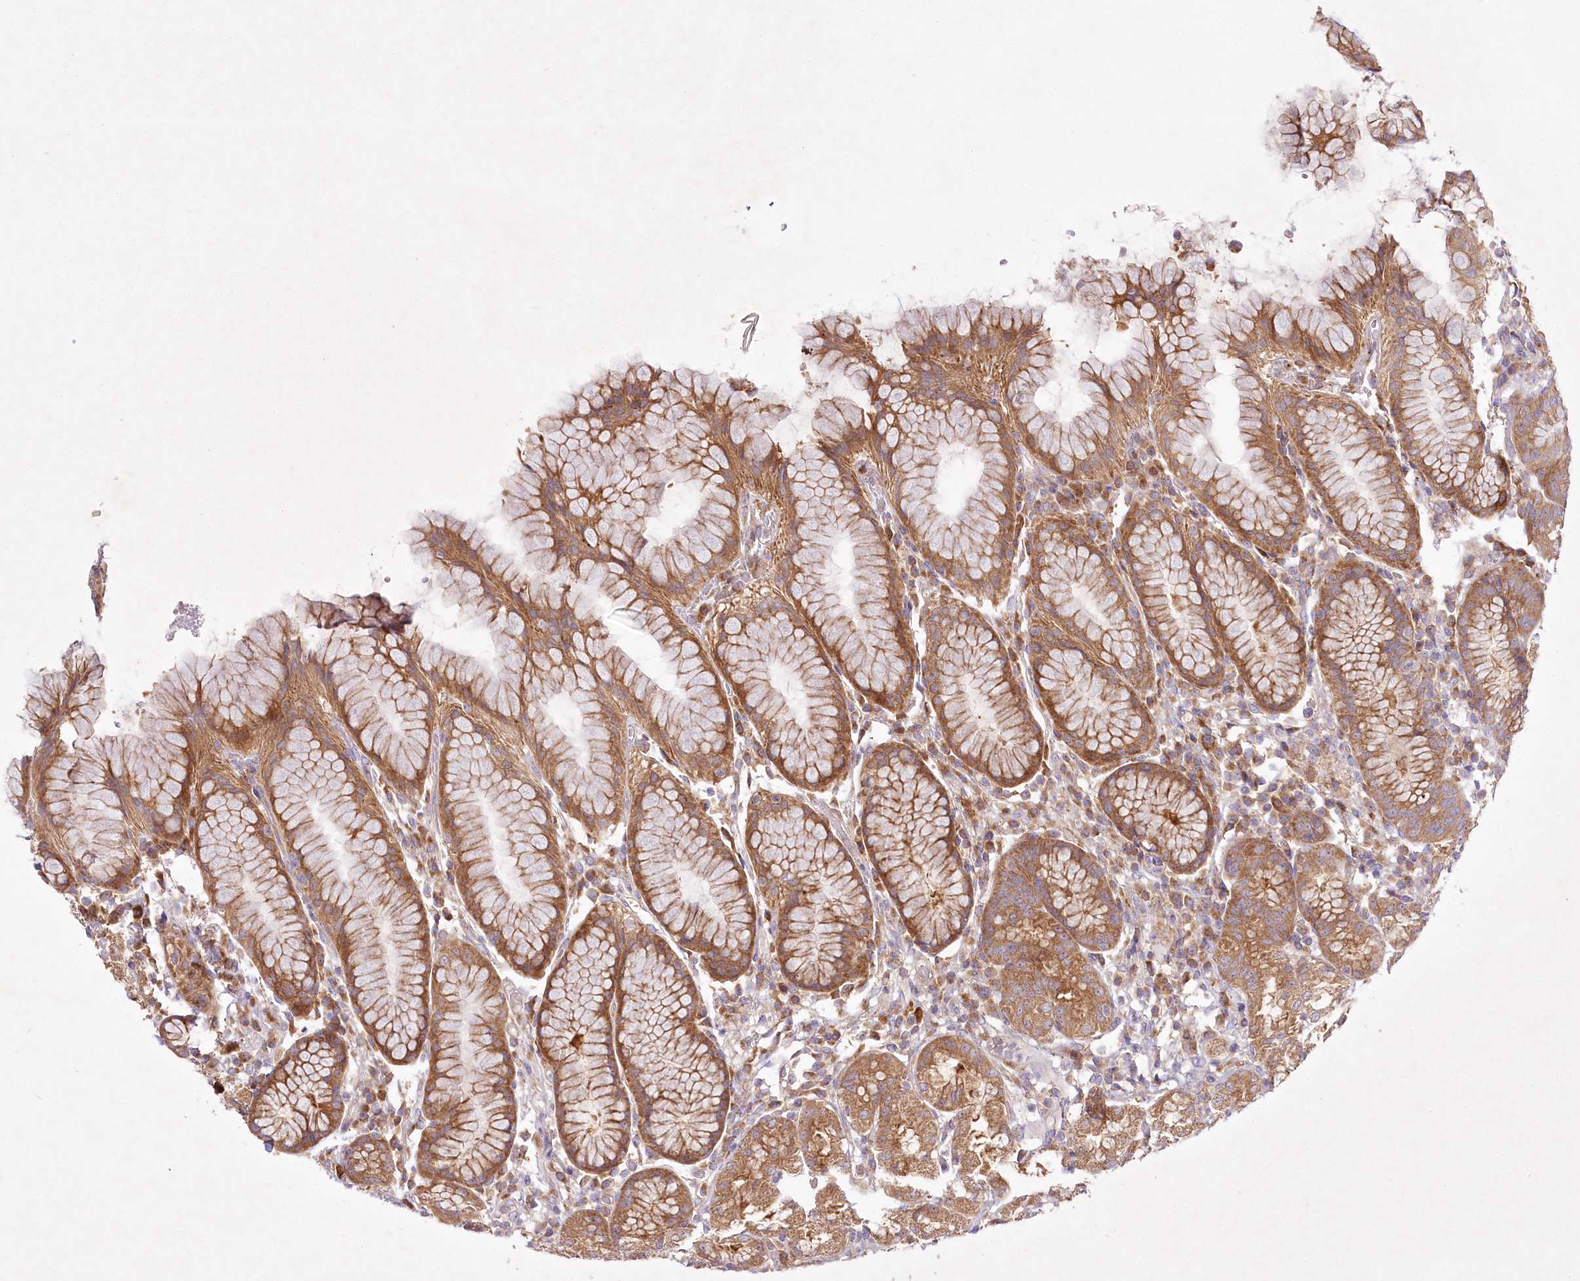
{"staining": {"intensity": "moderate", "quantity": ">75%", "location": "cytoplasmic/membranous"}, "tissue": "stomach", "cell_type": "Glandular cells", "image_type": "normal", "snomed": [{"axis": "morphology", "description": "Normal tissue, NOS"}, {"axis": "topography", "description": "Stomach, lower"}], "caption": "Moderate cytoplasmic/membranous expression is identified in about >75% of glandular cells in normal stomach.", "gene": "PYROXD1", "patient": {"sex": "female", "age": 56}}